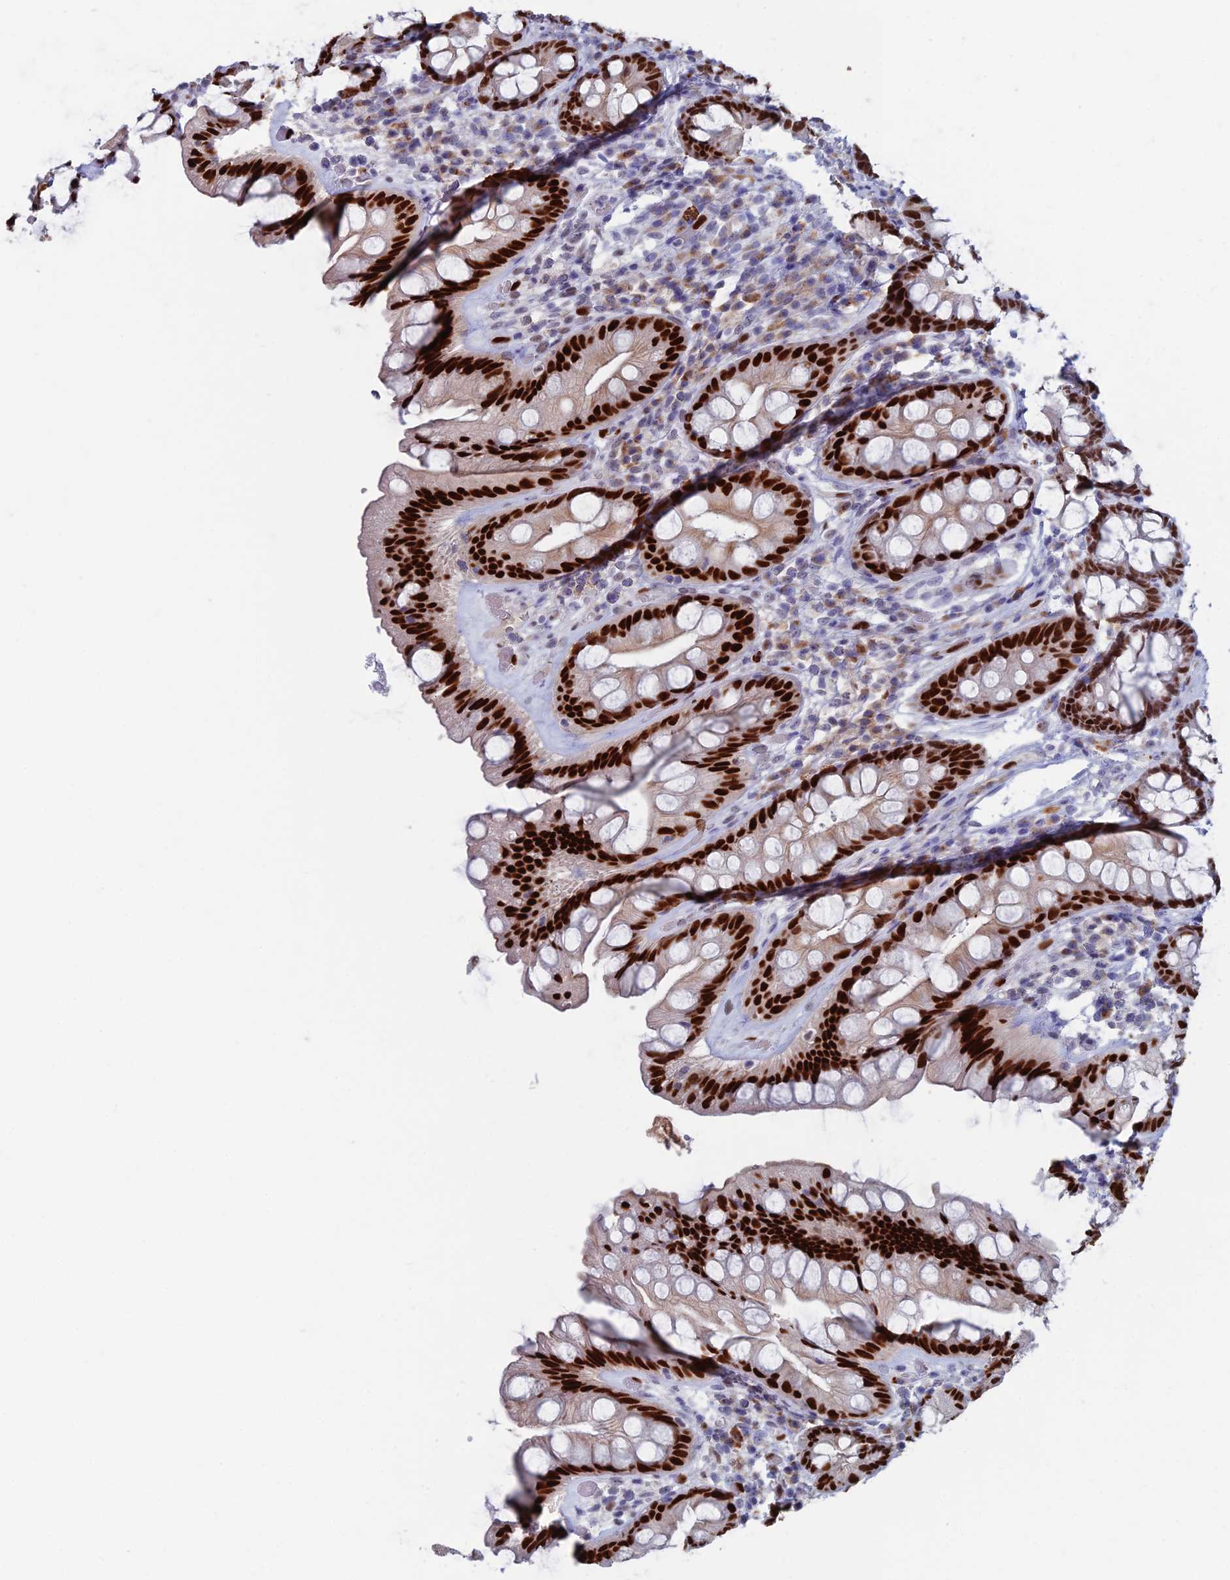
{"staining": {"intensity": "strong", "quantity": ">75%", "location": "nuclear"}, "tissue": "rectum", "cell_type": "Glandular cells", "image_type": "normal", "snomed": [{"axis": "morphology", "description": "Normal tissue, NOS"}, {"axis": "topography", "description": "Rectum"}], "caption": "DAB immunohistochemical staining of normal rectum demonstrates strong nuclear protein expression in about >75% of glandular cells. The protein is shown in brown color, while the nuclei are stained blue.", "gene": "NOL4L", "patient": {"sex": "male", "age": 74}}